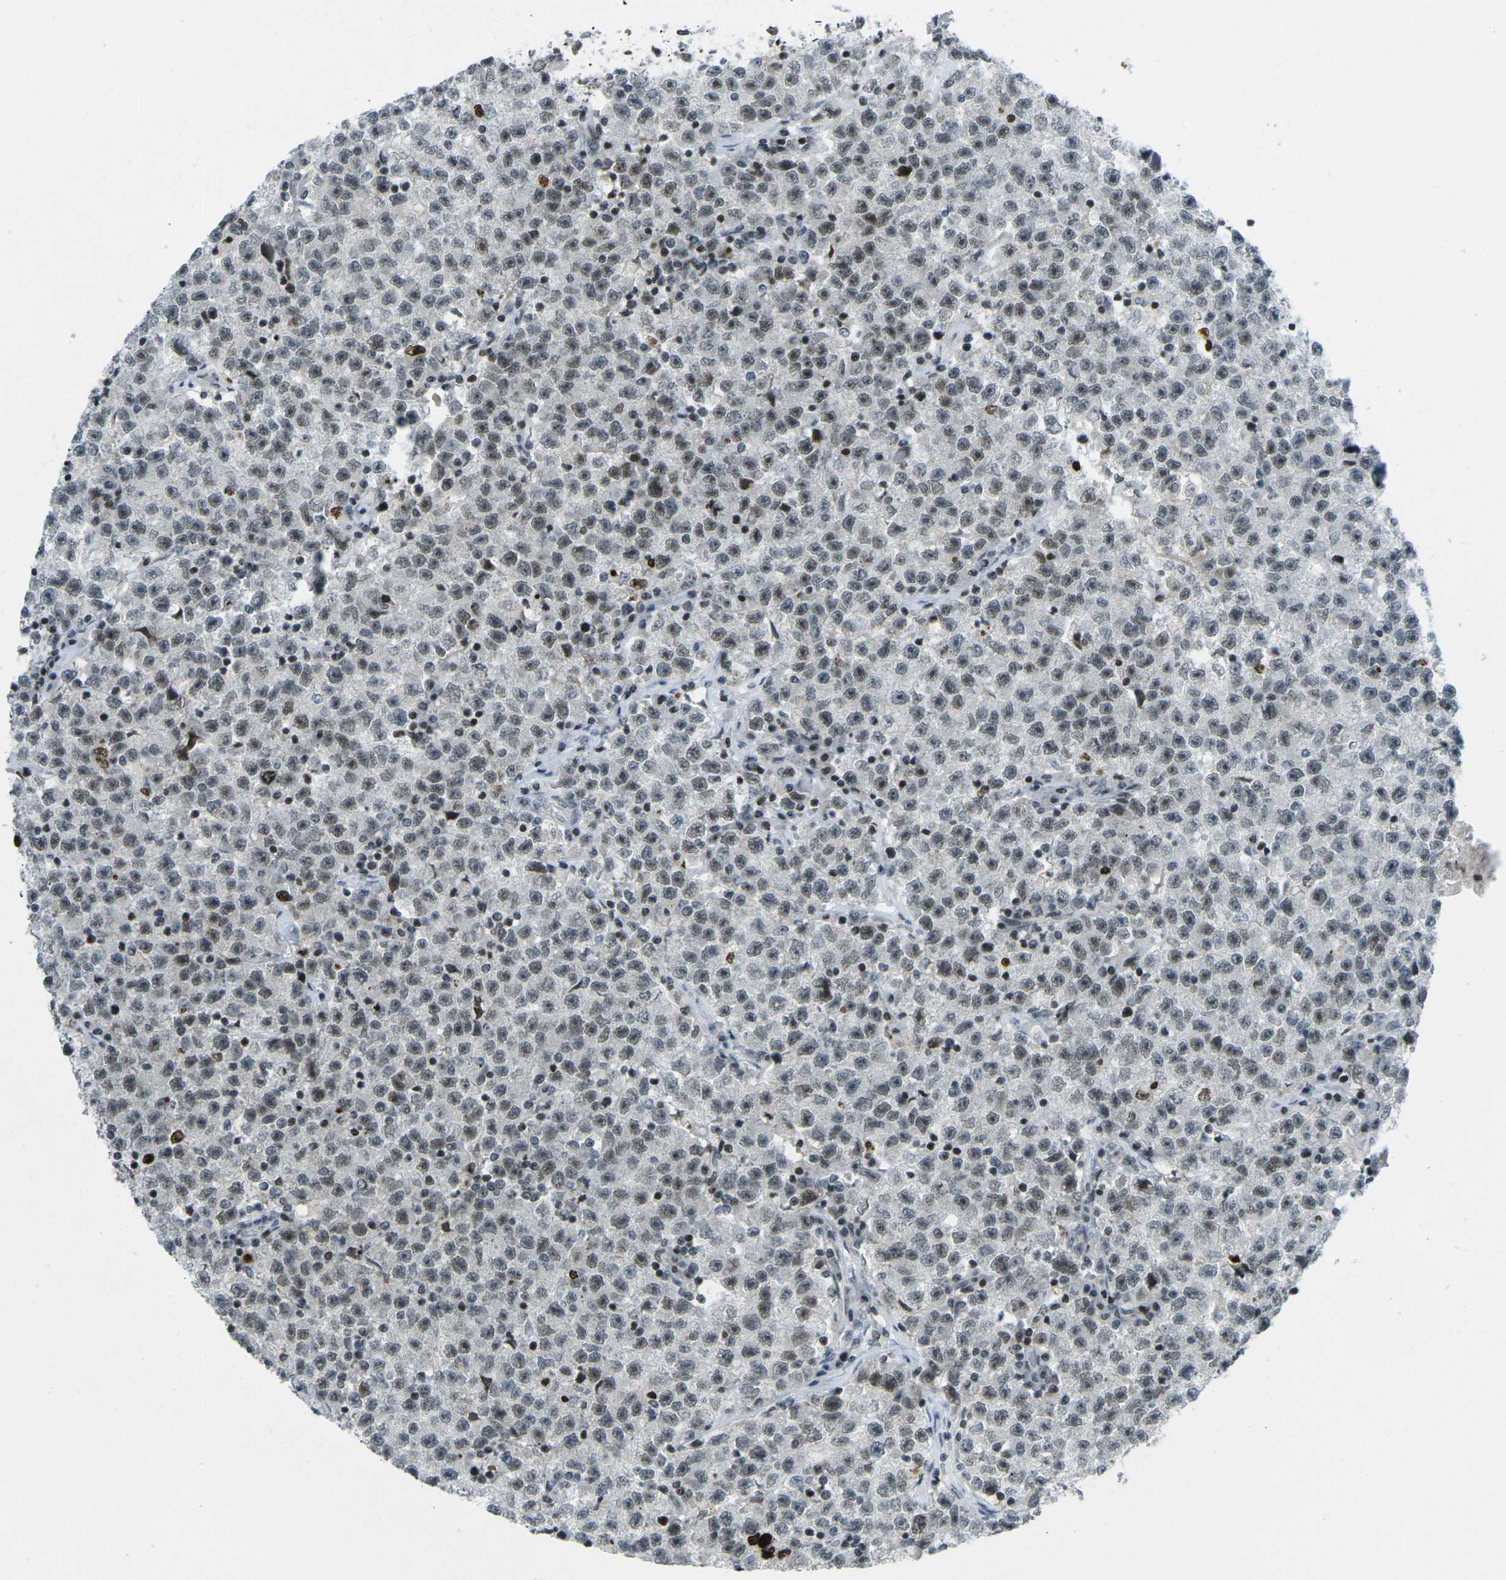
{"staining": {"intensity": "weak", "quantity": ">75%", "location": "nuclear"}, "tissue": "testis cancer", "cell_type": "Tumor cells", "image_type": "cancer", "snomed": [{"axis": "morphology", "description": "Seminoma, NOS"}, {"axis": "topography", "description": "Testis"}], "caption": "Human testis seminoma stained with a brown dye displays weak nuclear positive positivity in about >75% of tumor cells.", "gene": "EME1", "patient": {"sex": "male", "age": 22}}